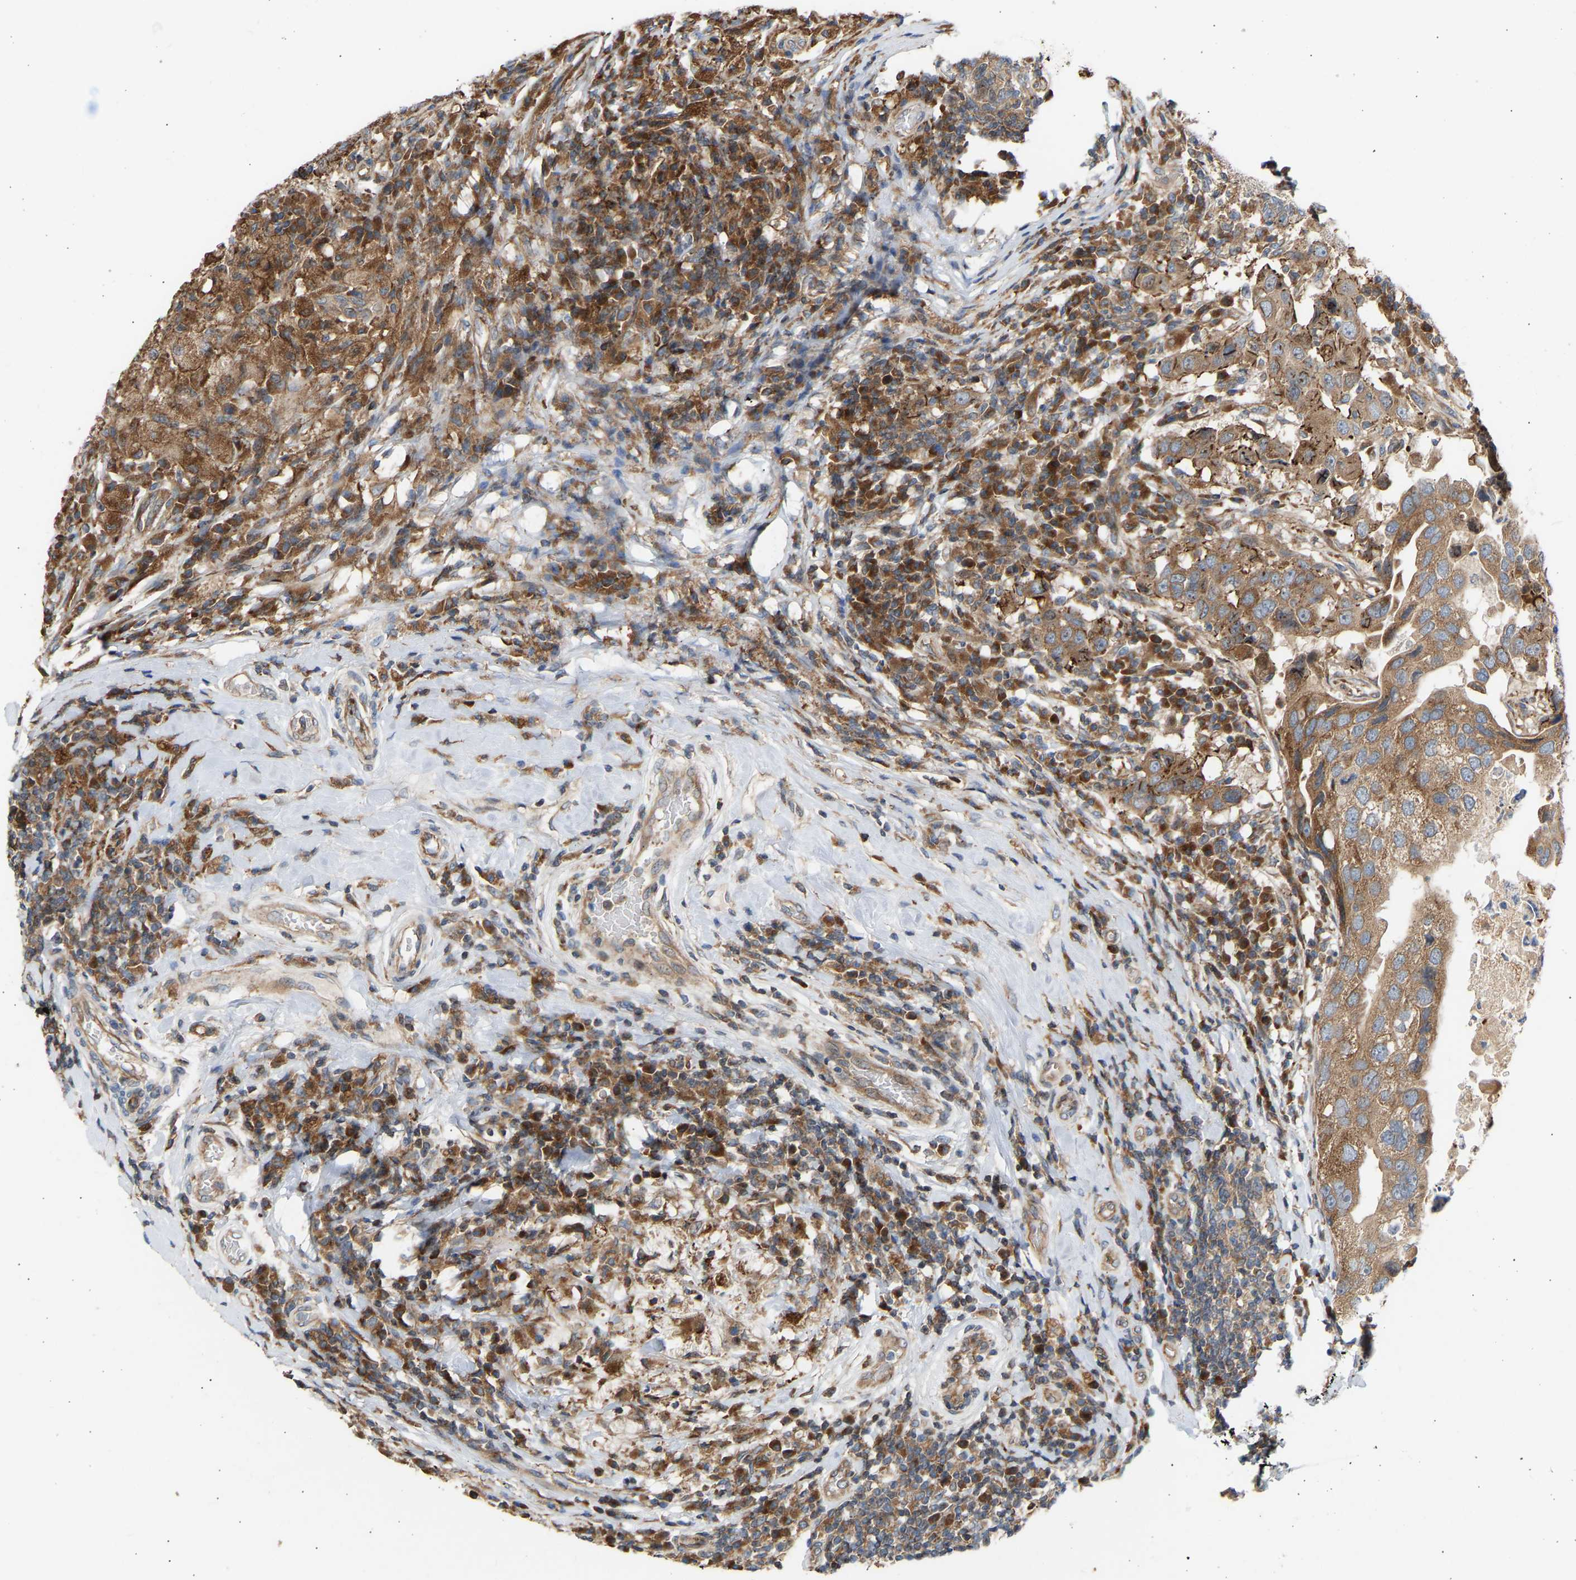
{"staining": {"intensity": "moderate", "quantity": ">75%", "location": "cytoplasmic/membranous"}, "tissue": "breast cancer", "cell_type": "Tumor cells", "image_type": "cancer", "snomed": [{"axis": "morphology", "description": "Duct carcinoma"}, {"axis": "topography", "description": "Breast"}], "caption": "This is a histology image of immunohistochemistry staining of breast cancer, which shows moderate positivity in the cytoplasmic/membranous of tumor cells.", "gene": "GCN1", "patient": {"sex": "female", "age": 27}}